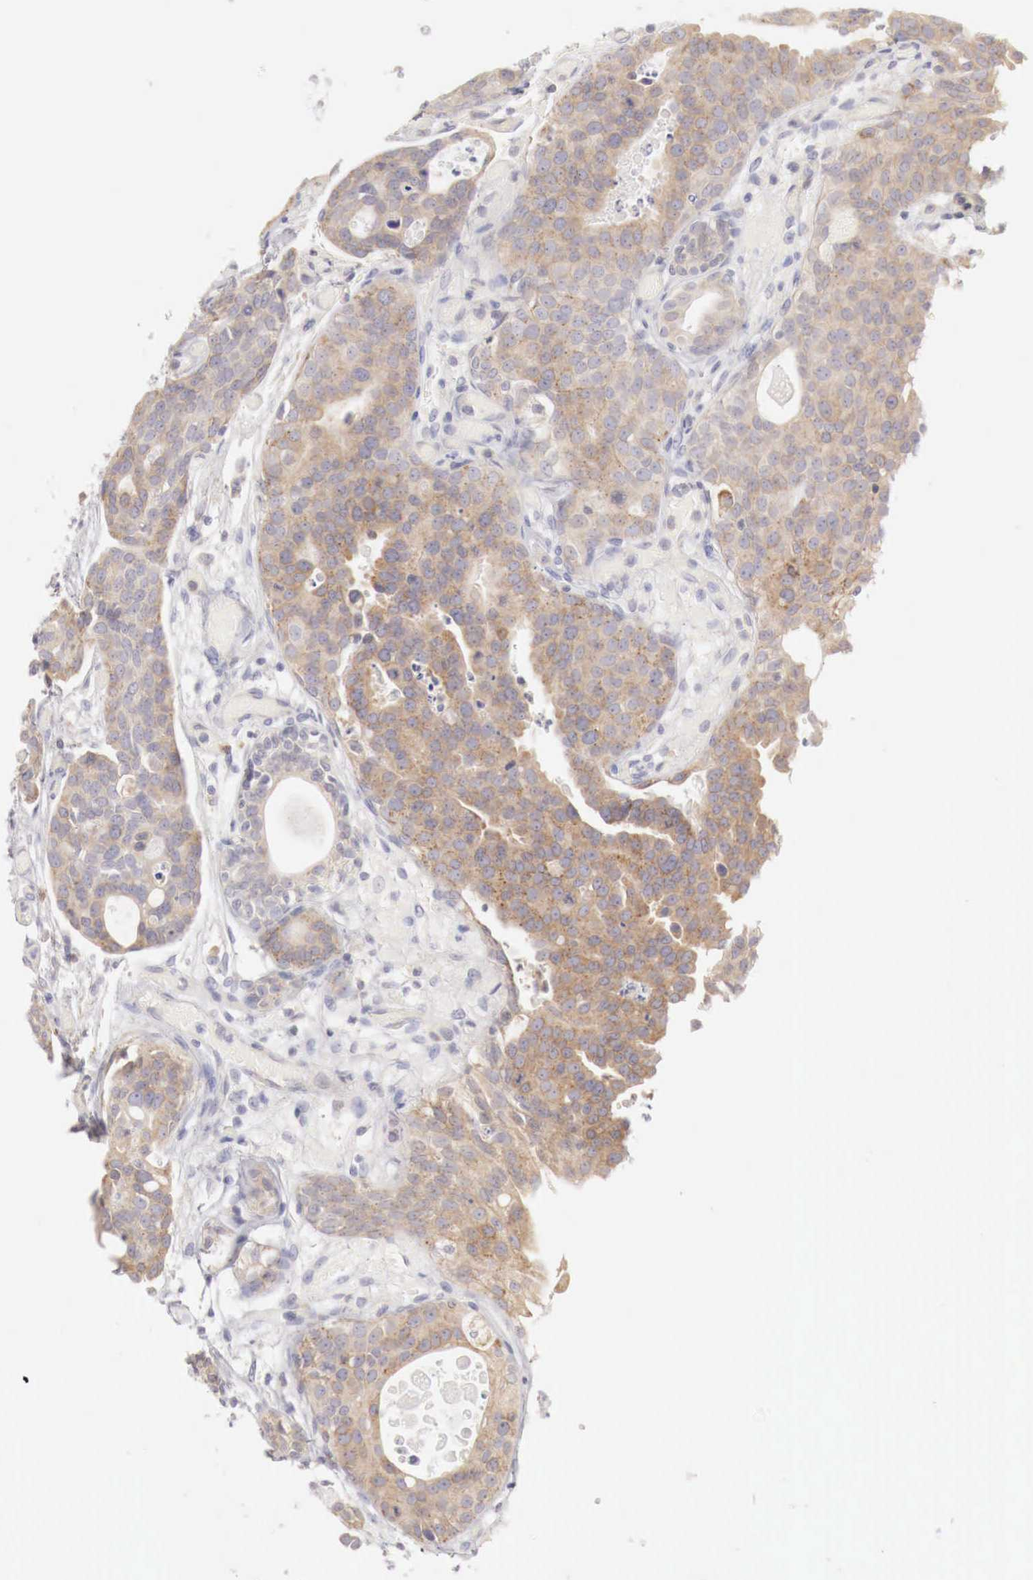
{"staining": {"intensity": "moderate", "quantity": ">75%", "location": "cytoplasmic/membranous"}, "tissue": "urothelial cancer", "cell_type": "Tumor cells", "image_type": "cancer", "snomed": [{"axis": "morphology", "description": "Urothelial carcinoma, High grade"}, {"axis": "topography", "description": "Urinary bladder"}], "caption": "Urothelial cancer stained with a brown dye reveals moderate cytoplasmic/membranous positive positivity in approximately >75% of tumor cells.", "gene": "NSDHL", "patient": {"sex": "male", "age": 78}}